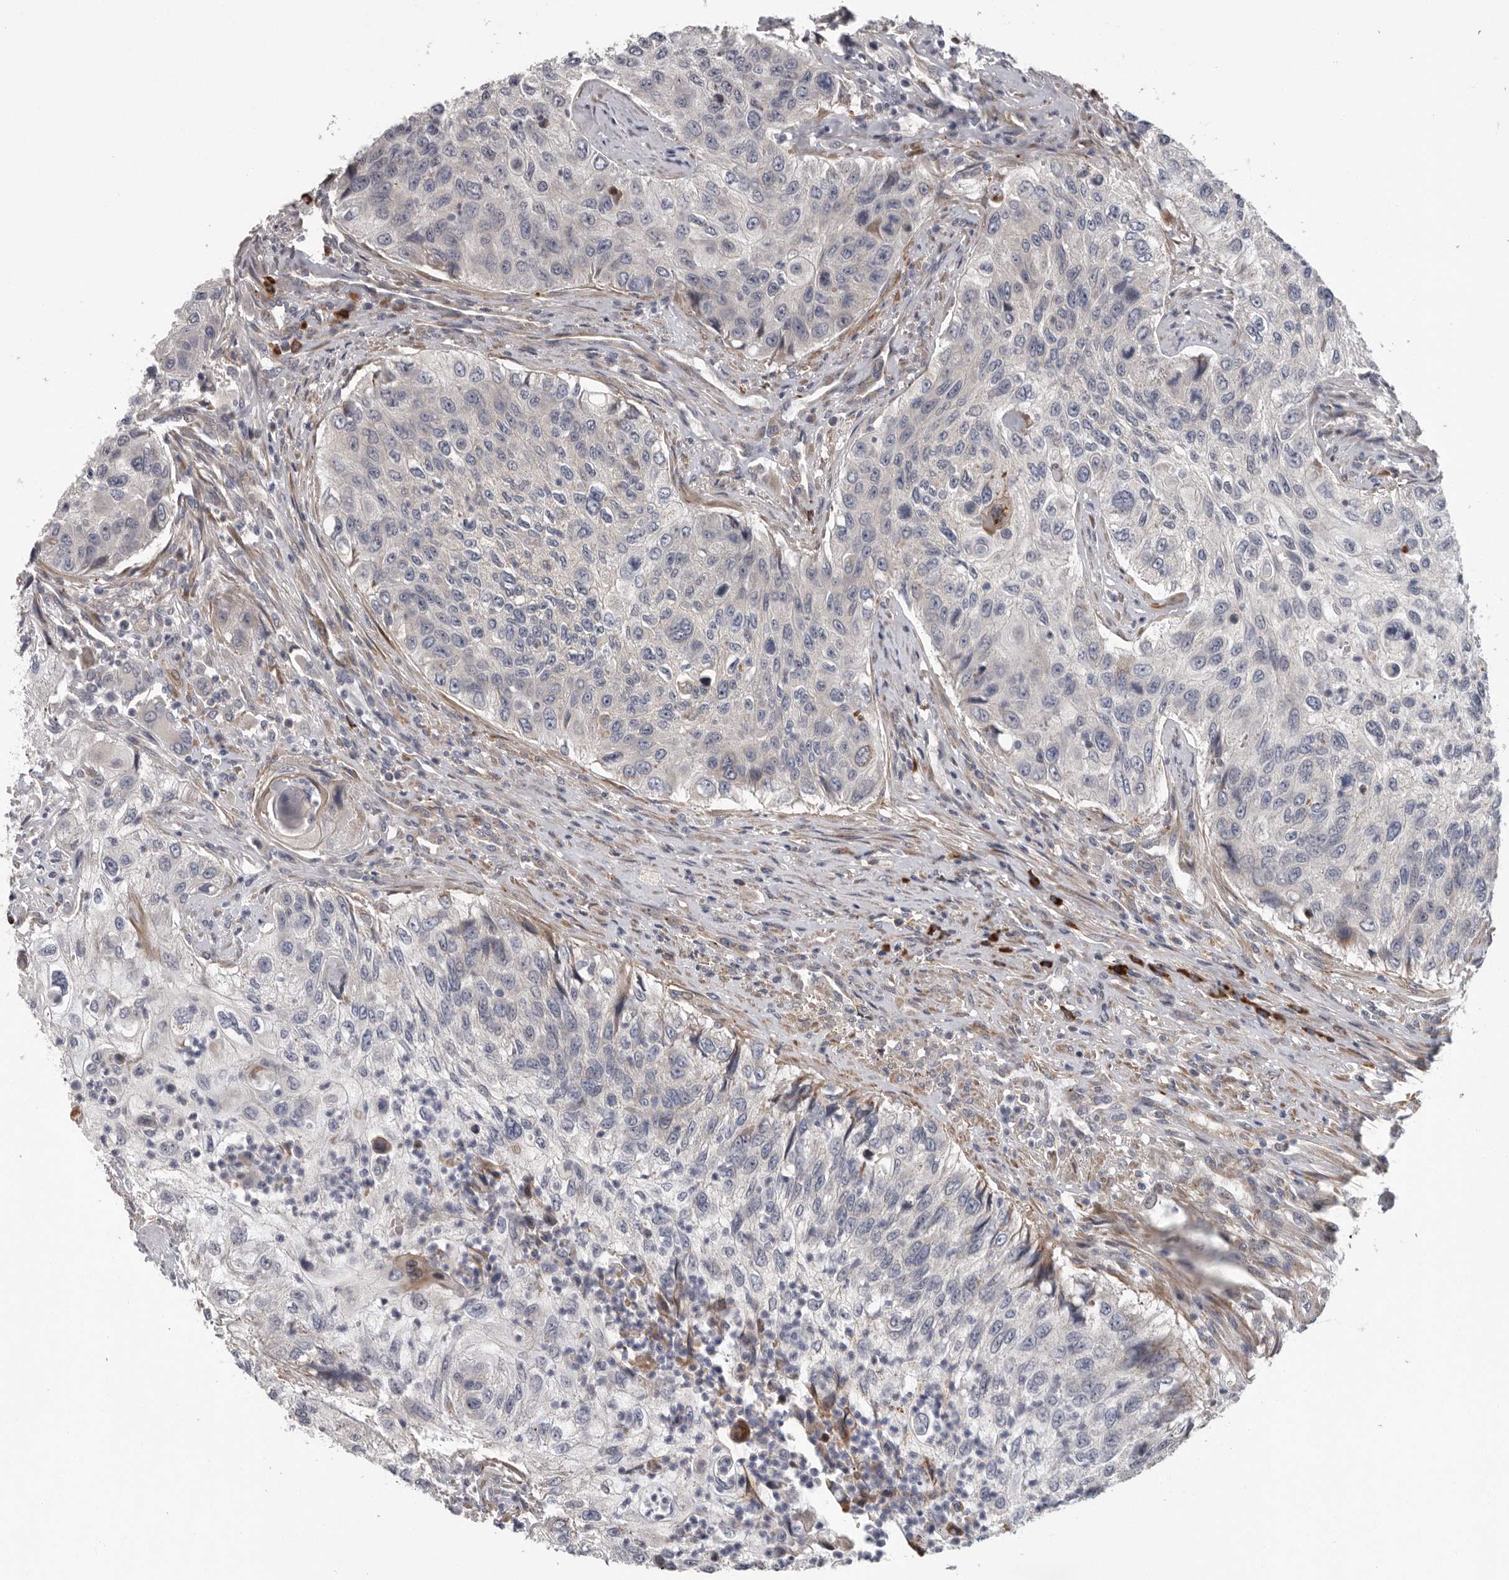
{"staining": {"intensity": "negative", "quantity": "none", "location": "none"}, "tissue": "urothelial cancer", "cell_type": "Tumor cells", "image_type": "cancer", "snomed": [{"axis": "morphology", "description": "Urothelial carcinoma, High grade"}, {"axis": "topography", "description": "Urinary bladder"}], "caption": "High power microscopy micrograph of an immunohistochemistry (IHC) histopathology image of high-grade urothelial carcinoma, revealing no significant staining in tumor cells. Nuclei are stained in blue.", "gene": "ATXN3L", "patient": {"sex": "female", "age": 60}}